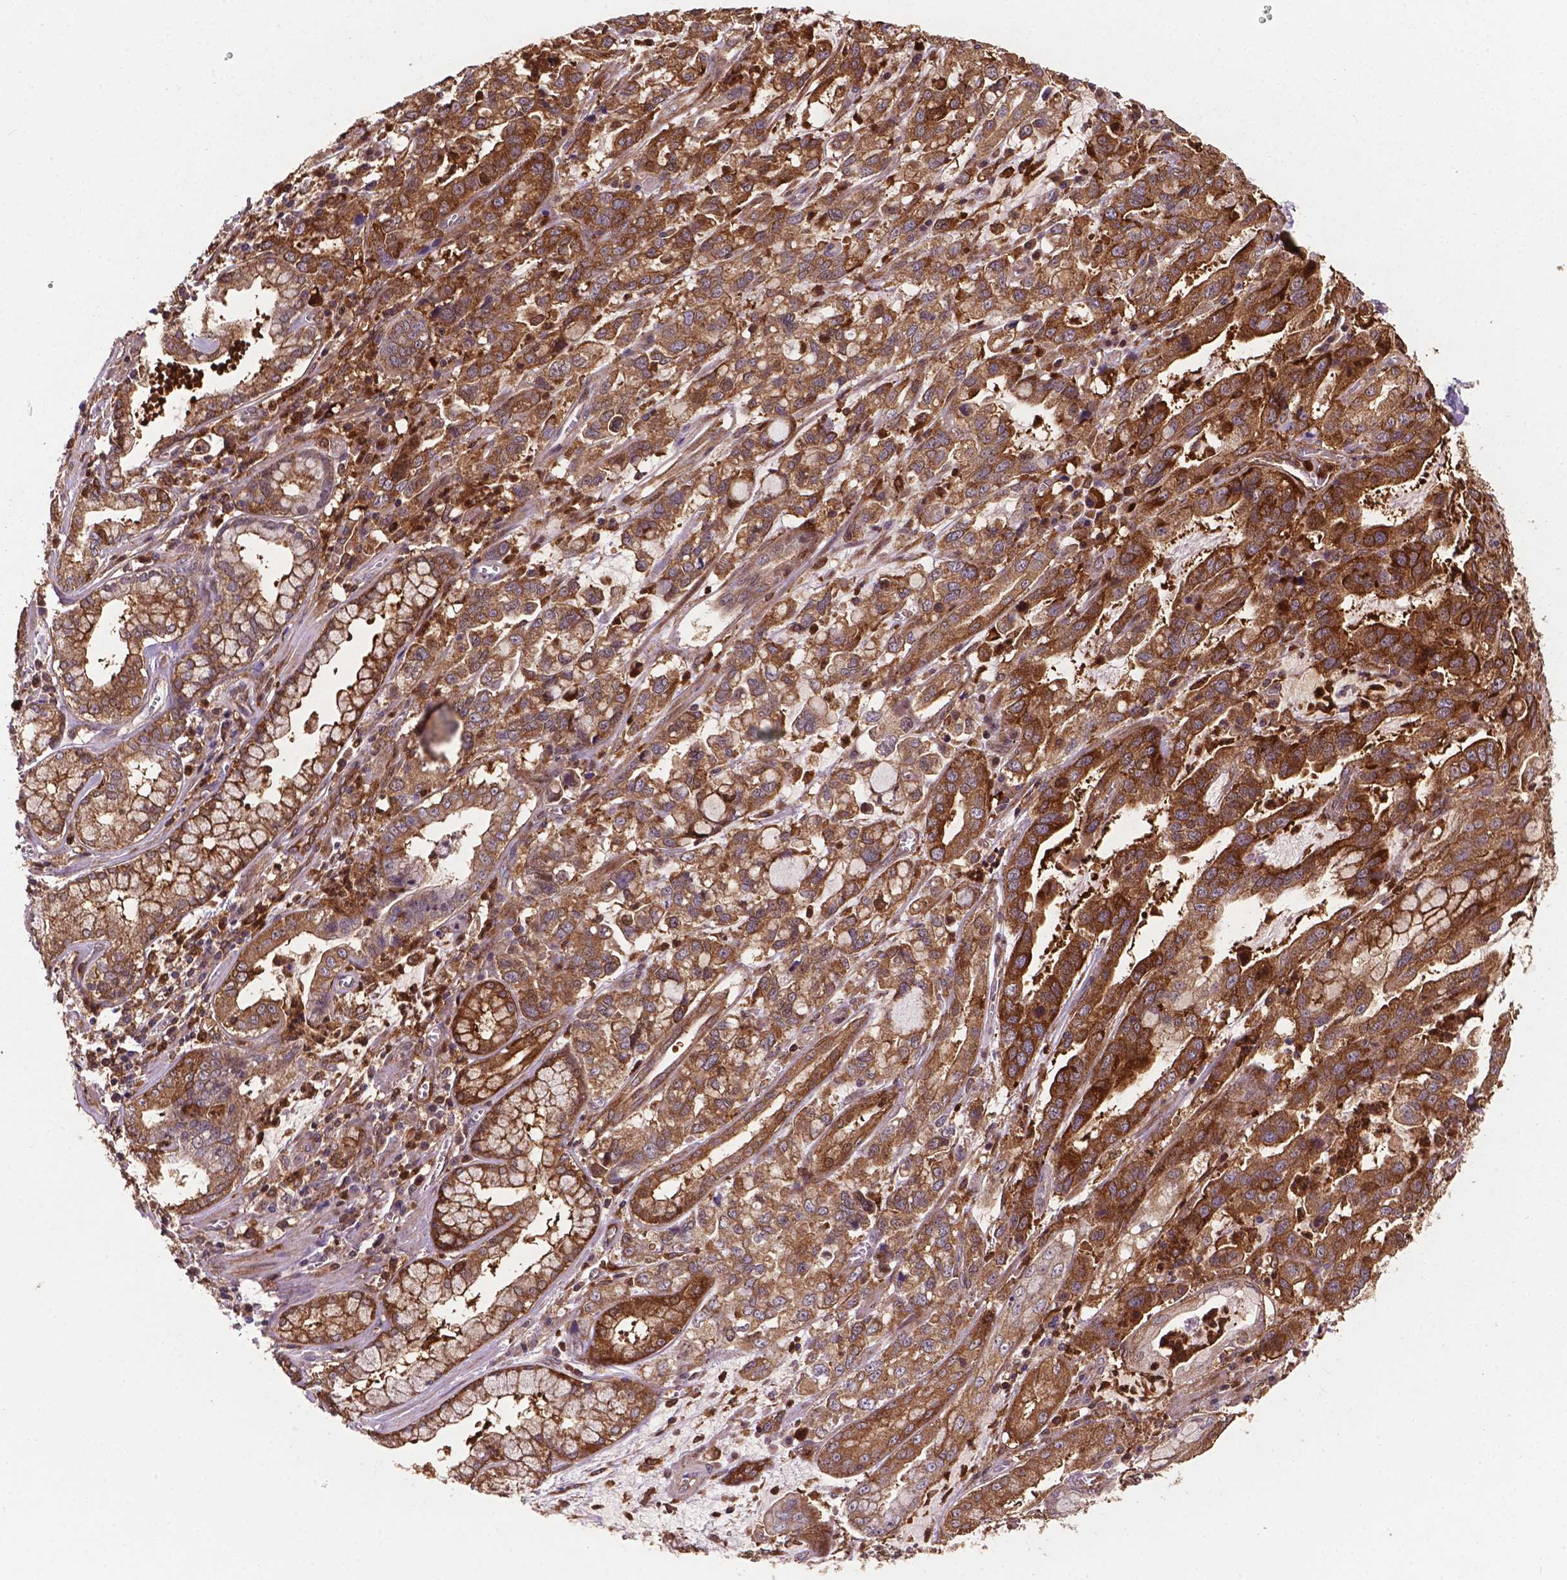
{"staining": {"intensity": "strong", "quantity": ">75%", "location": "cytoplasmic/membranous"}, "tissue": "stomach cancer", "cell_type": "Tumor cells", "image_type": "cancer", "snomed": [{"axis": "morphology", "description": "Adenocarcinoma, NOS"}, {"axis": "topography", "description": "Stomach, lower"}], "caption": "Adenocarcinoma (stomach) stained for a protein shows strong cytoplasmic/membranous positivity in tumor cells.", "gene": "SMAD3", "patient": {"sex": "female", "age": 76}}